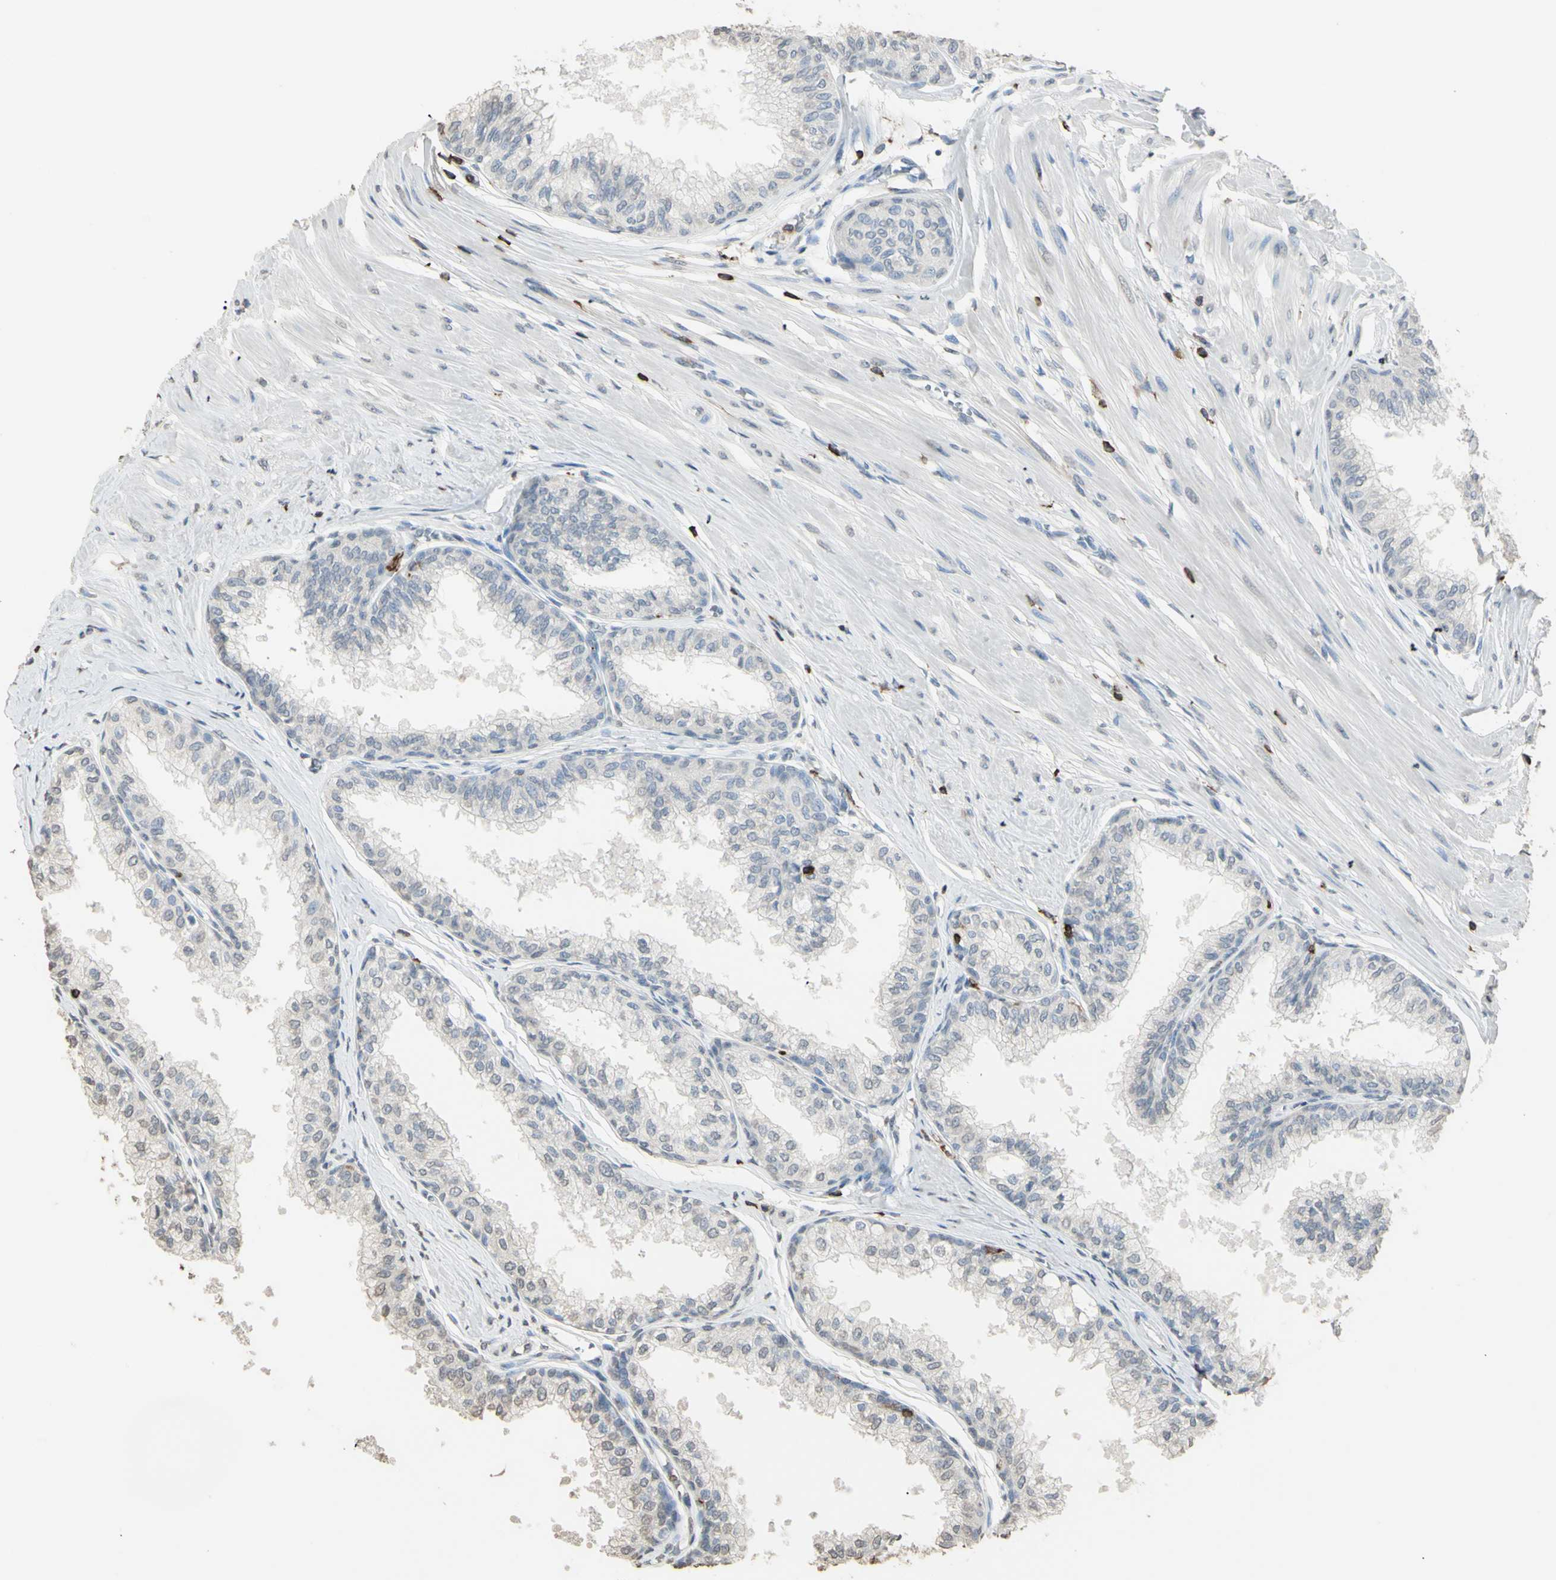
{"staining": {"intensity": "negative", "quantity": "none", "location": "none"}, "tissue": "prostate", "cell_type": "Glandular cells", "image_type": "normal", "snomed": [{"axis": "morphology", "description": "Normal tissue, NOS"}, {"axis": "topography", "description": "Prostate"}, {"axis": "topography", "description": "Seminal veicle"}], "caption": "This is a micrograph of IHC staining of normal prostate, which shows no positivity in glandular cells.", "gene": "PSTPIP1", "patient": {"sex": "male", "age": 60}}